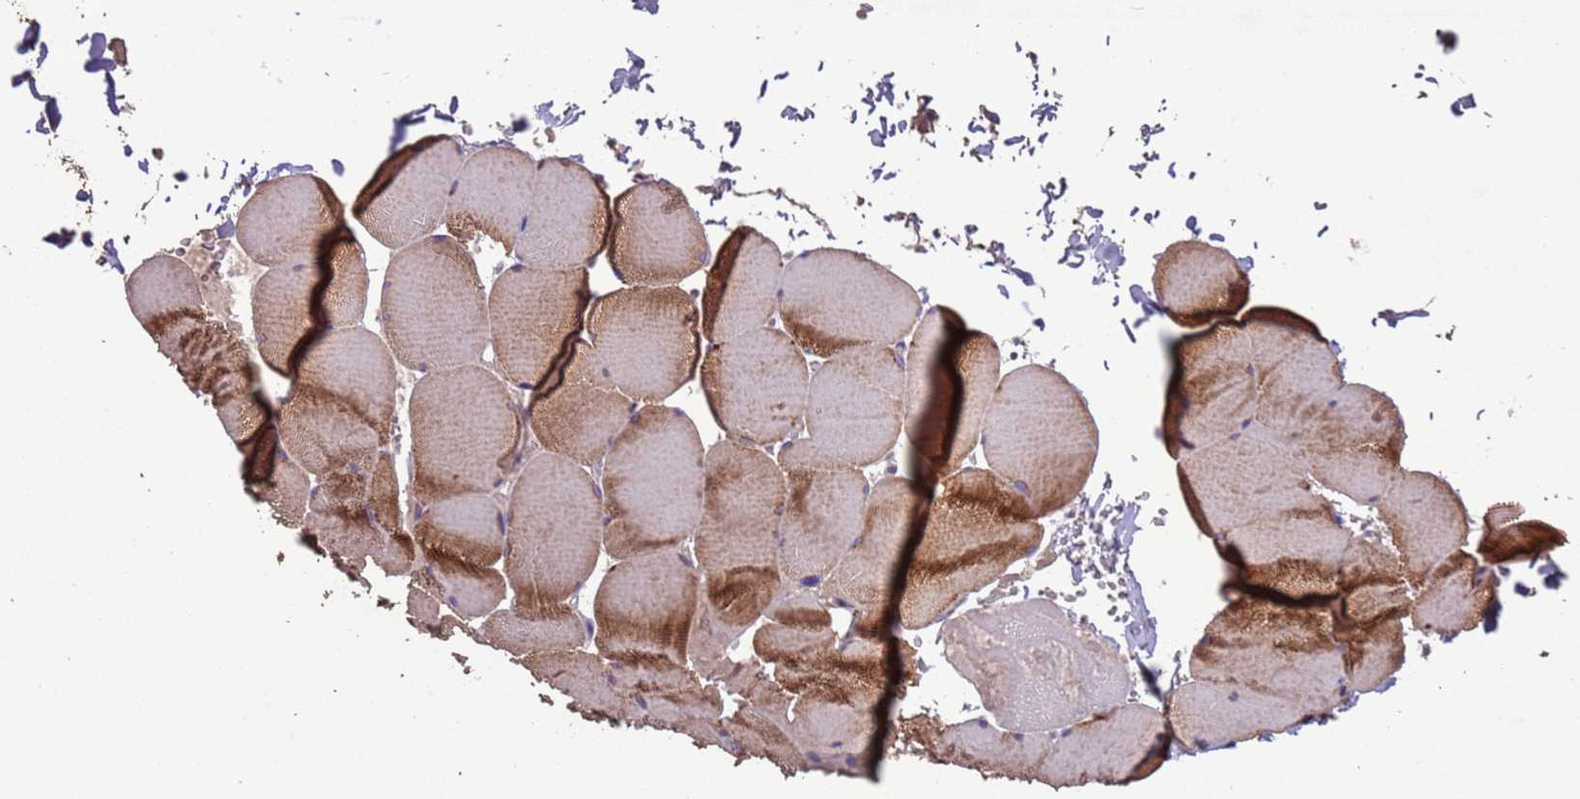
{"staining": {"intensity": "strong", "quantity": "25%-75%", "location": "cytoplasmic/membranous"}, "tissue": "skeletal muscle", "cell_type": "Myocytes", "image_type": "normal", "snomed": [{"axis": "morphology", "description": "Normal tissue, NOS"}, {"axis": "topography", "description": "Skeletal muscle"}, {"axis": "topography", "description": "Head-Neck"}], "caption": "This is a micrograph of IHC staining of benign skeletal muscle, which shows strong staining in the cytoplasmic/membranous of myocytes.", "gene": "SLC9B2", "patient": {"sex": "male", "age": 66}}